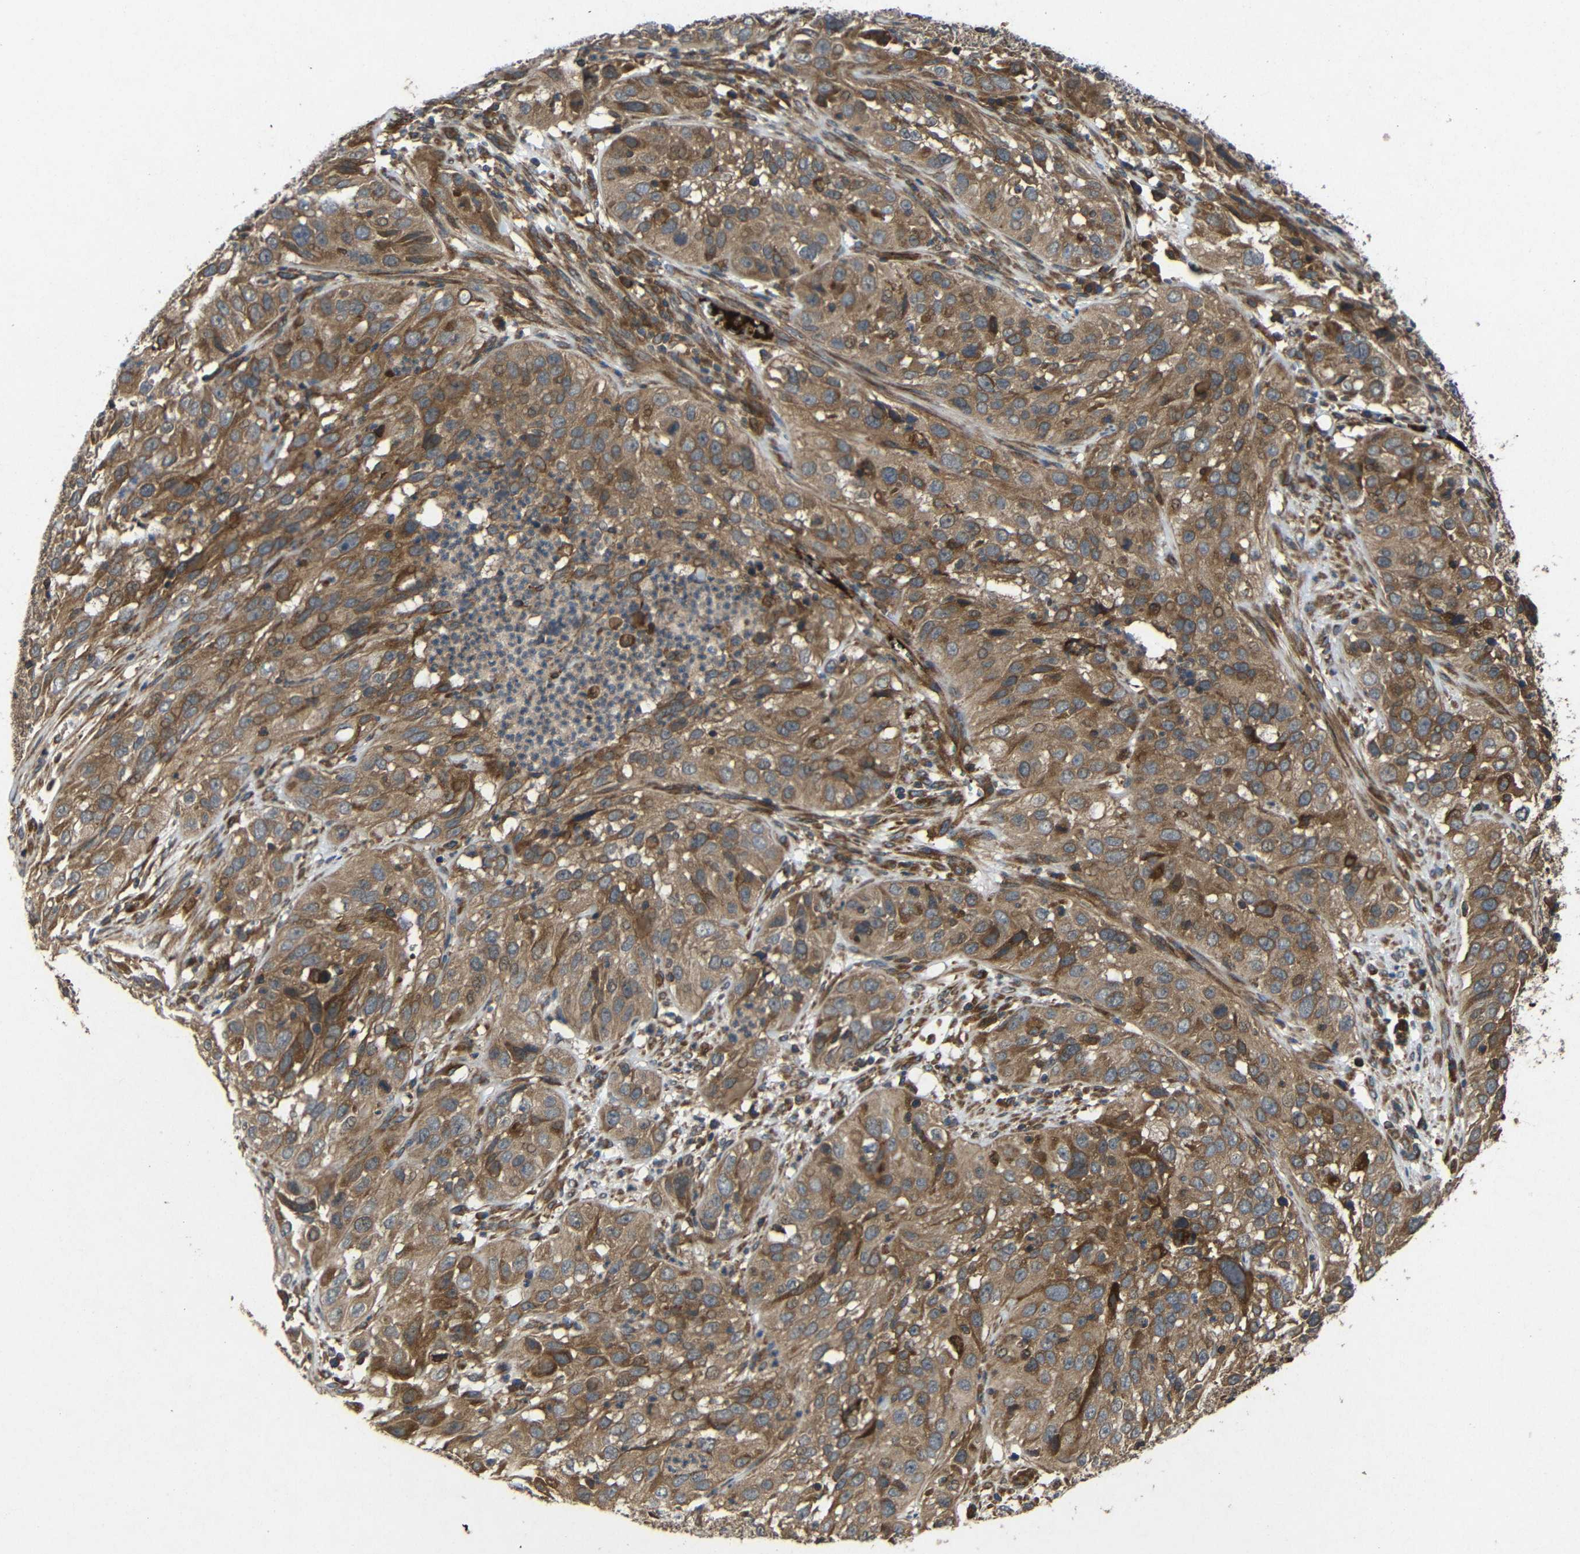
{"staining": {"intensity": "moderate", "quantity": ">75%", "location": "cytoplasmic/membranous"}, "tissue": "cervical cancer", "cell_type": "Tumor cells", "image_type": "cancer", "snomed": [{"axis": "morphology", "description": "Squamous cell carcinoma, NOS"}, {"axis": "topography", "description": "Cervix"}], "caption": "Squamous cell carcinoma (cervical) stained for a protein (brown) exhibits moderate cytoplasmic/membranous positive staining in approximately >75% of tumor cells.", "gene": "EIF2S1", "patient": {"sex": "female", "age": 32}}